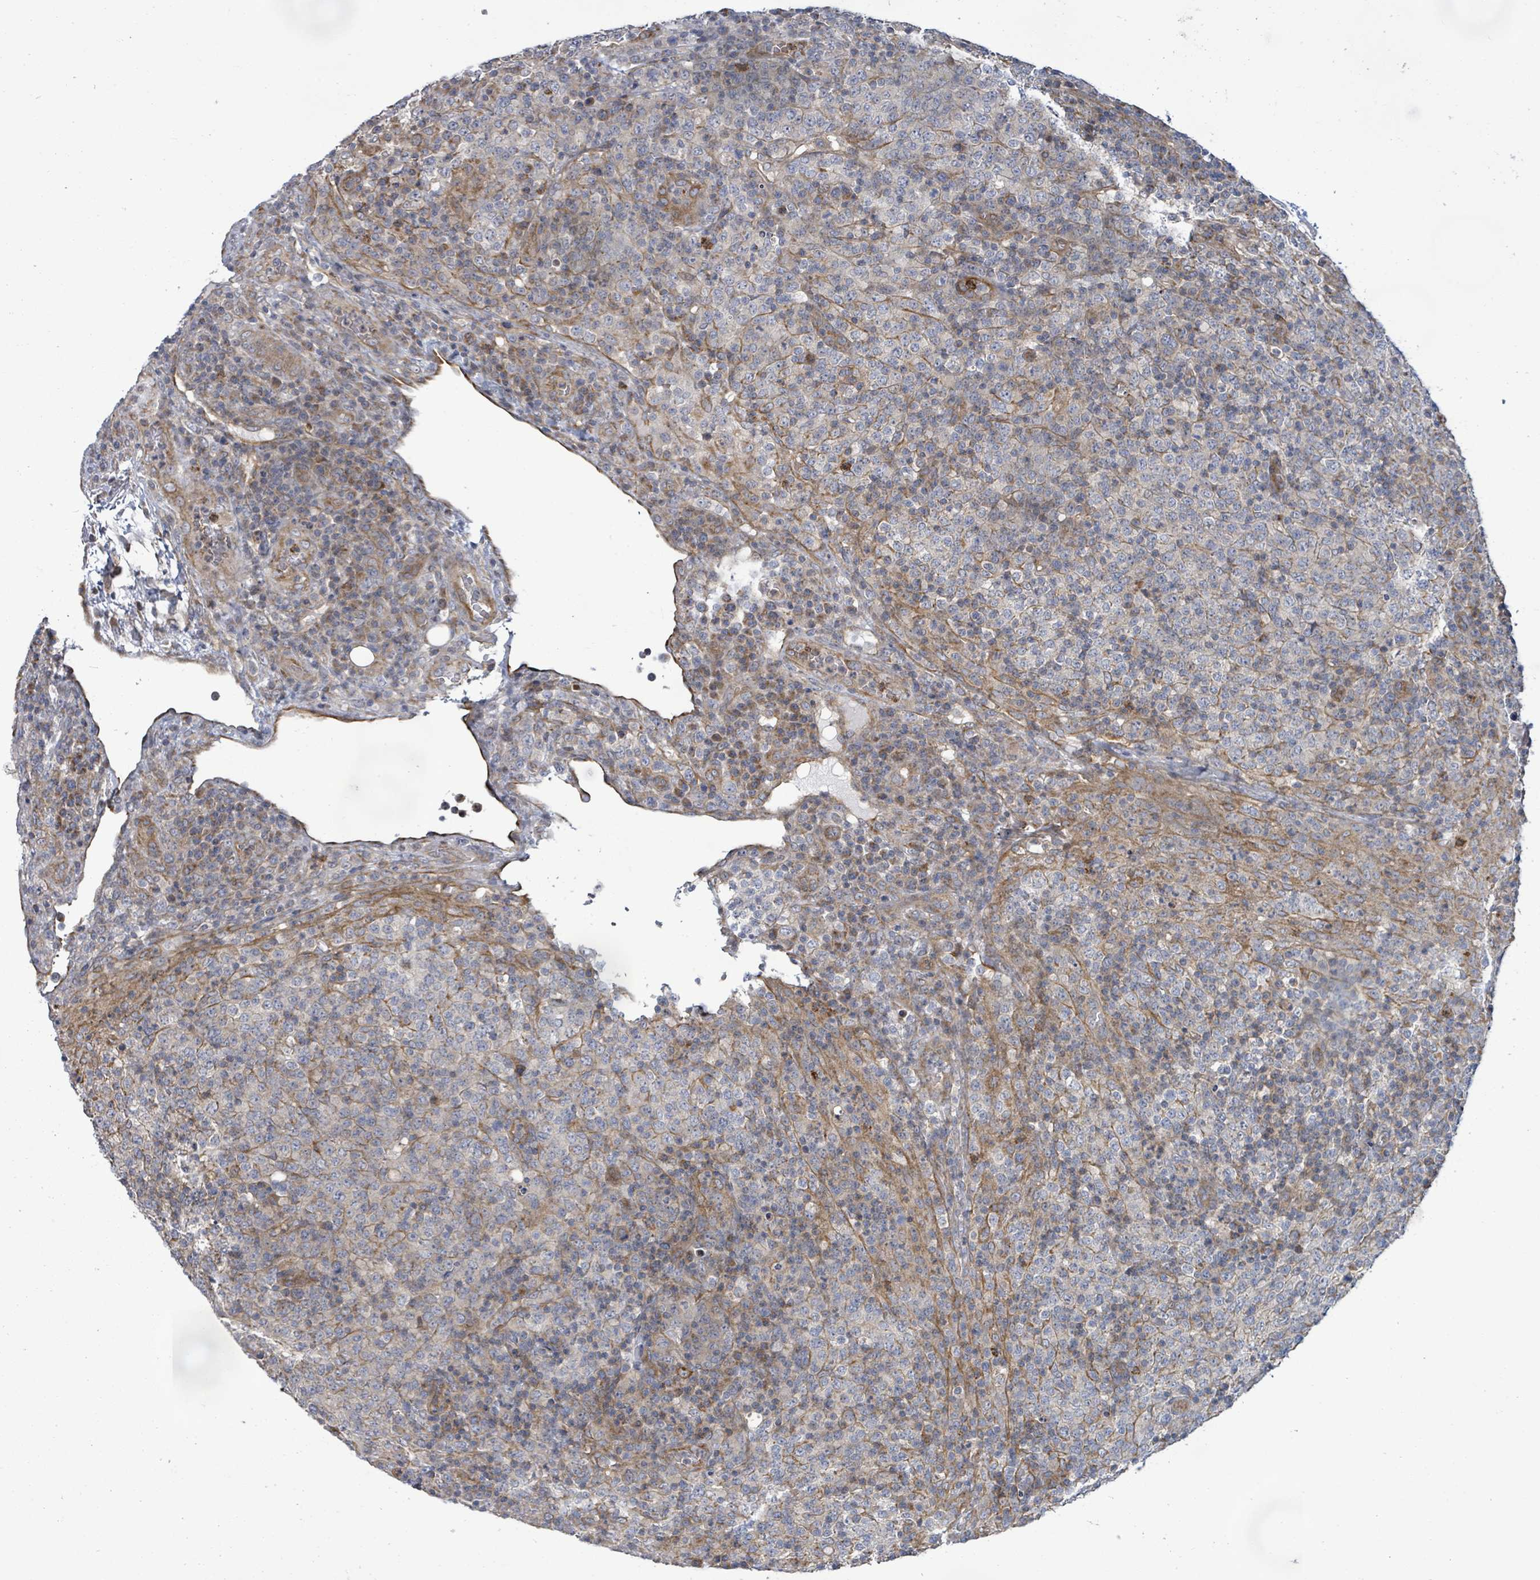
{"staining": {"intensity": "negative", "quantity": "none", "location": "none"}, "tissue": "lymphoma", "cell_type": "Tumor cells", "image_type": "cancer", "snomed": [{"axis": "morphology", "description": "Malignant lymphoma, non-Hodgkin's type, High grade"}, {"axis": "topography", "description": "Lymph node"}], "caption": "IHC micrograph of neoplastic tissue: lymphoma stained with DAB reveals no significant protein staining in tumor cells. The staining was performed using DAB to visualize the protein expression in brown, while the nuclei were stained in blue with hematoxylin (Magnification: 20x).", "gene": "KBTBD11", "patient": {"sex": "male", "age": 54}}